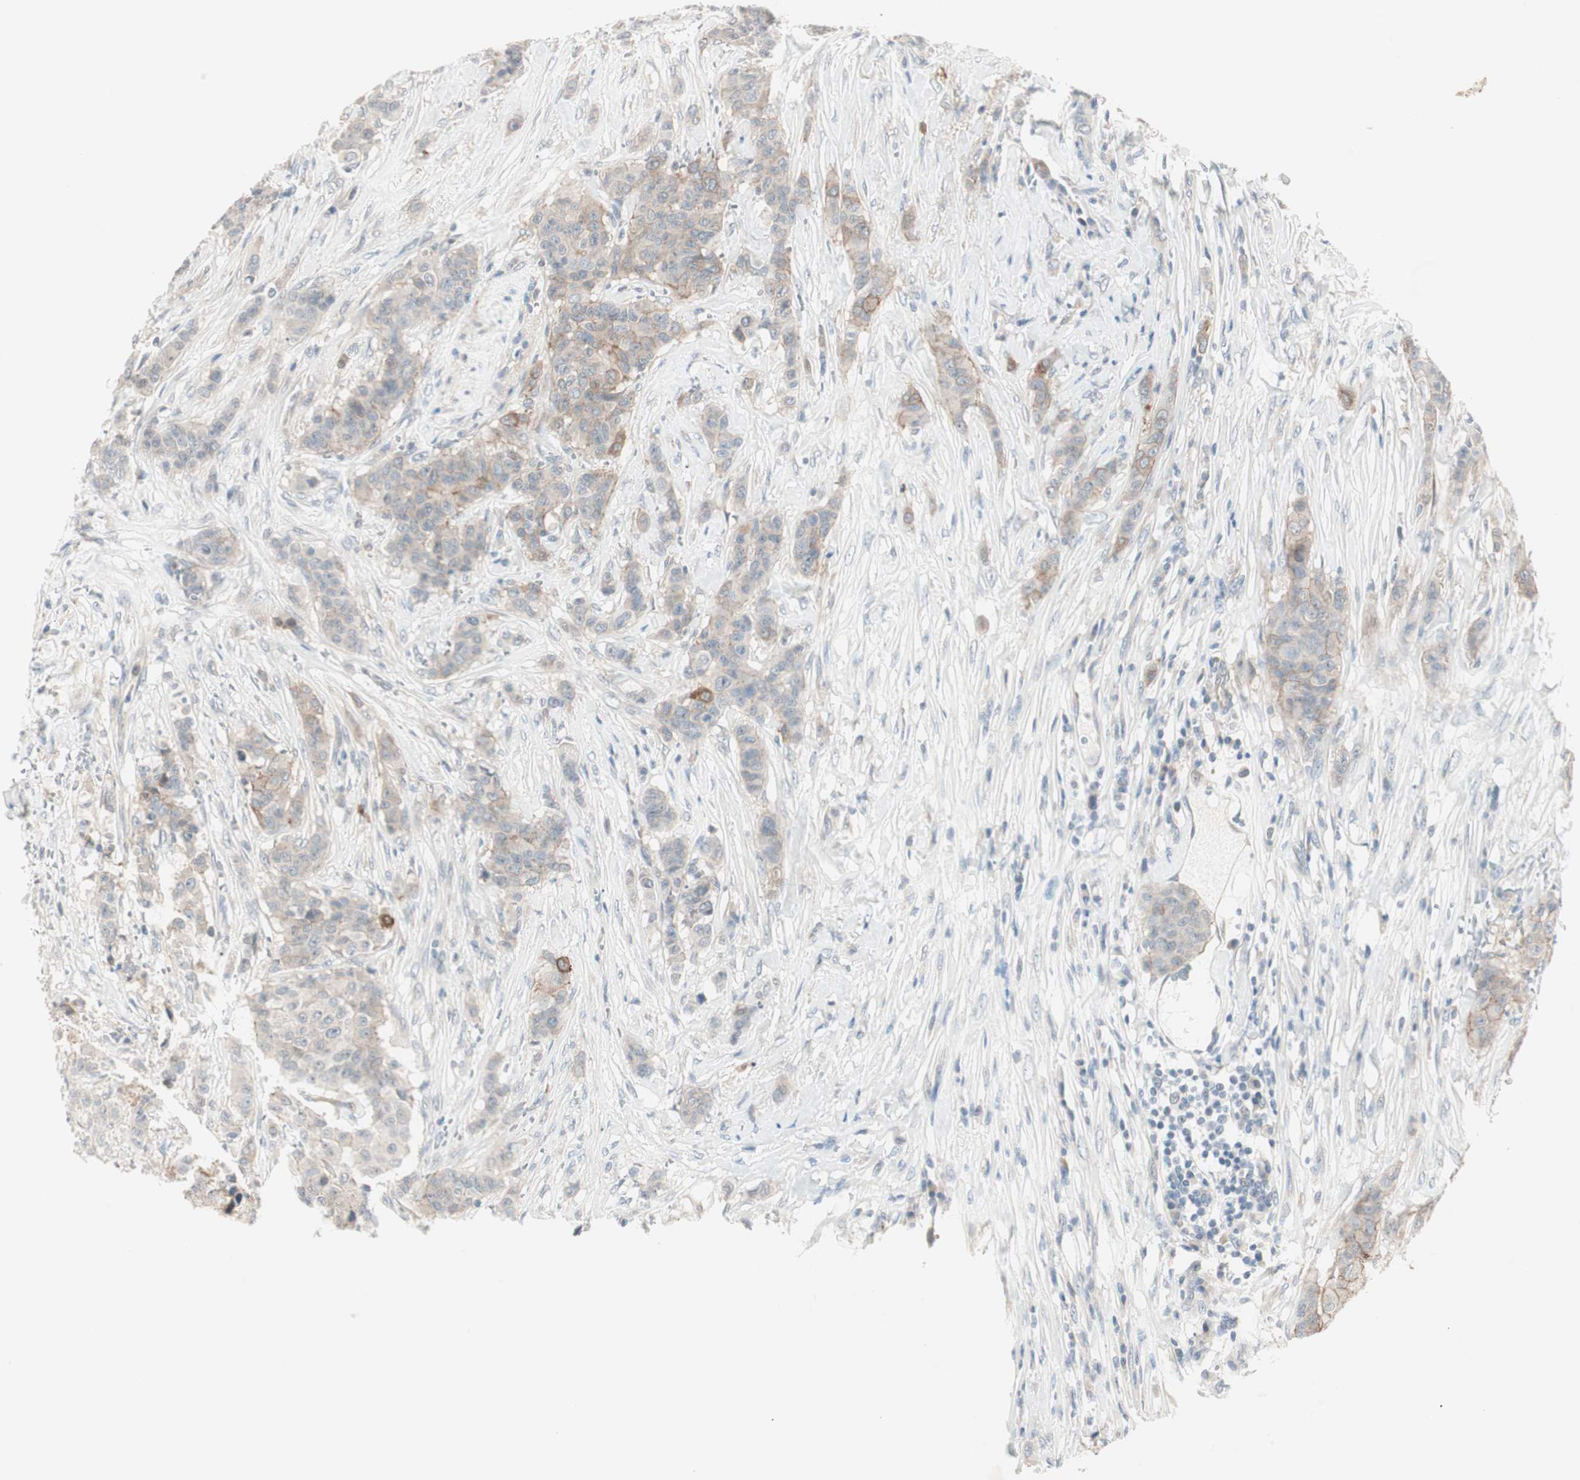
{"staining": {"intensity": "weak", "quantity": ">75%", "location": "cytoplasmic/membranous"}, "tissue": "breast cancer", "cell_type": "Tumor cells", "image_type": "cancer", "snomed": [{"axis": "morphology", "description": "Duct carcinoma"}, {"axis": "topography", "description": "Breast"}], "caption": "Weak cytoplasmic/membranous staining is seen in about >75% of tumor cells in breast cancer.", "gene": "ITGB4", "patient": {"sex": "female", "age": 40}}